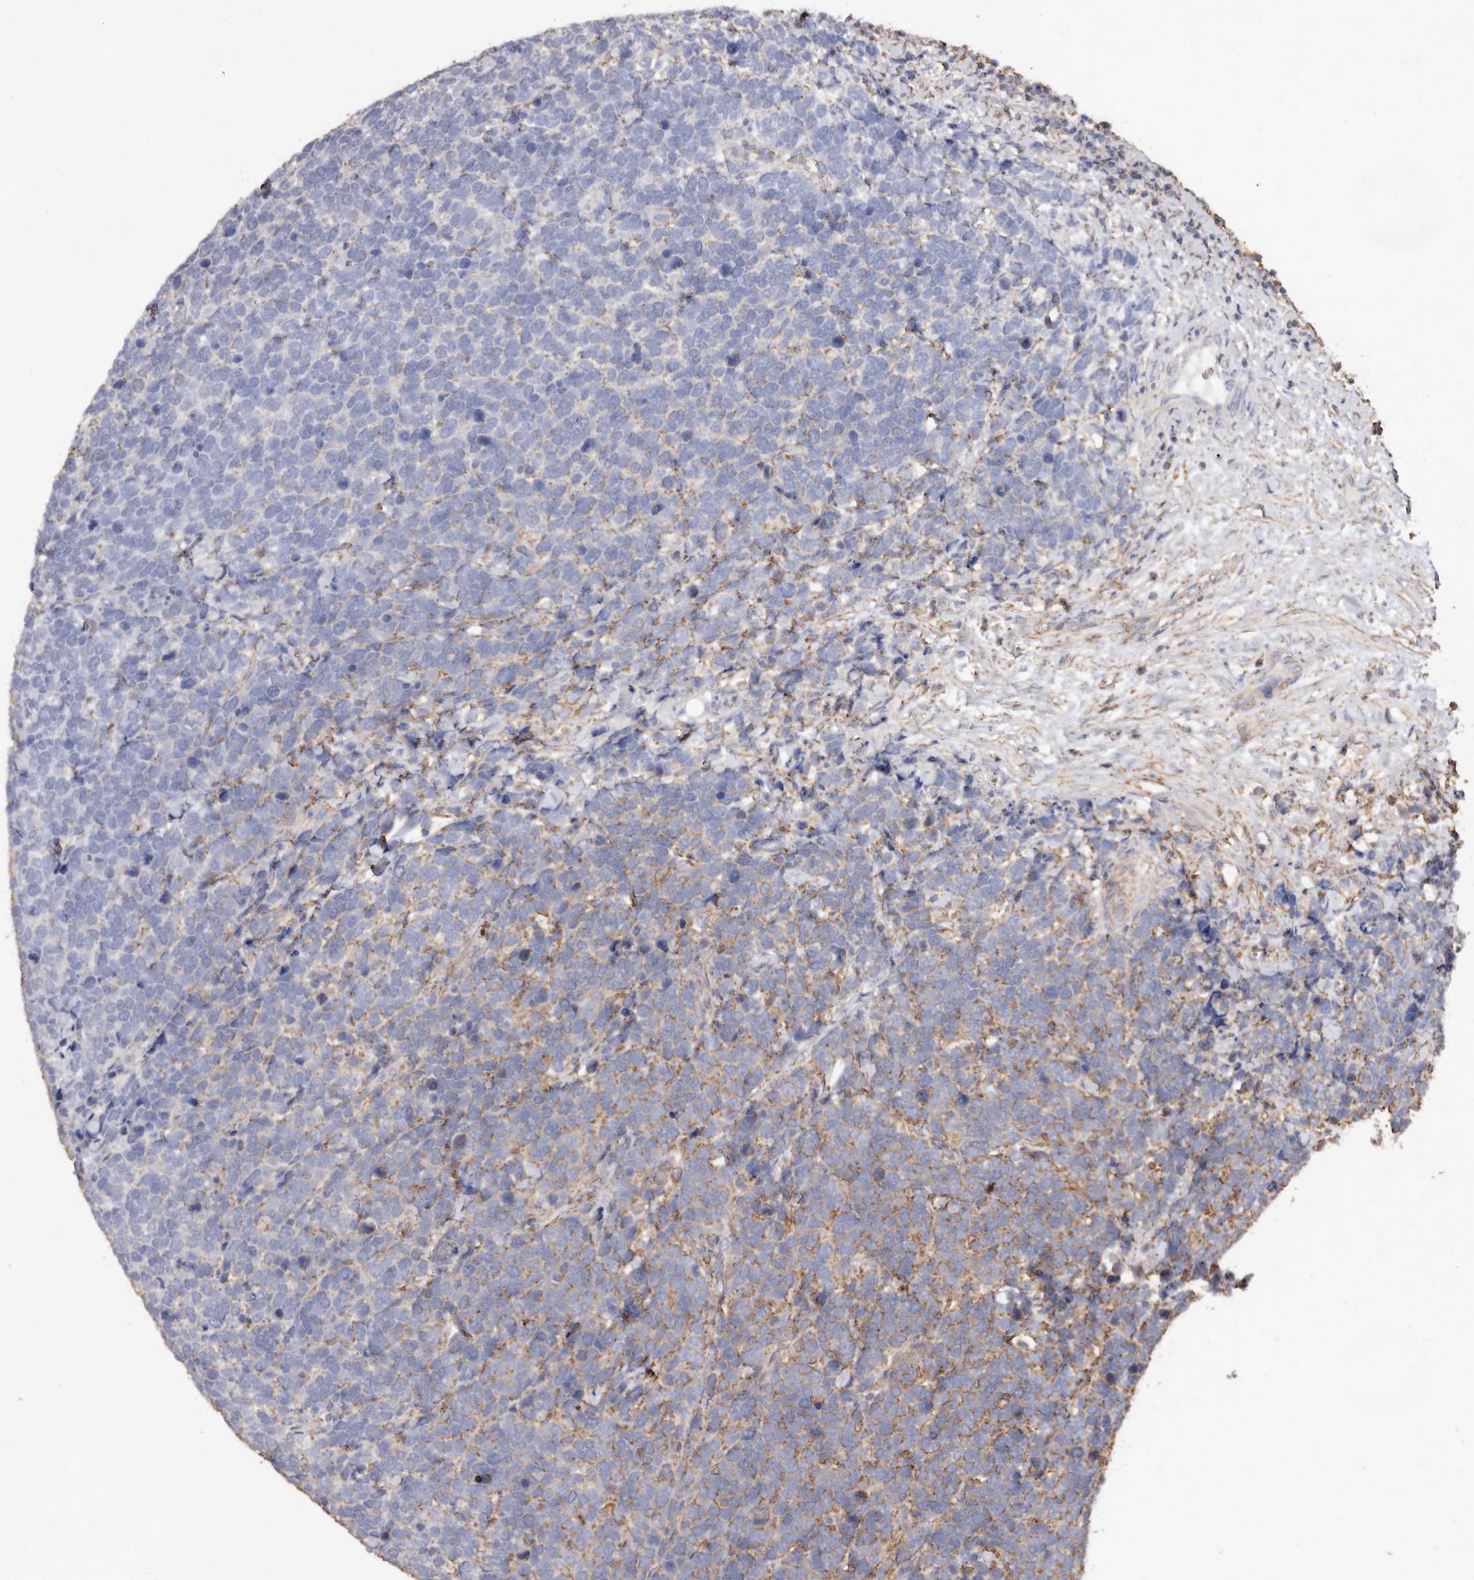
{"staining": {"intensity": "negative", "quantity": "none", "location": "none"}, "tissue": "urothelial cancer", "cell_type": "Tumor cells", "image_type": "cancer", "snomed": [{"axis": "morphology", "description": "Urothelial carcinoma, High grade"}, {"axis": "topography", "description": "Urinary bladder"}], "caption": "The image shows no significant staining in tumor cells of urothelial cancer.", "gene": "COQ8B", "patient": {"sex": "female", "age": 82}}